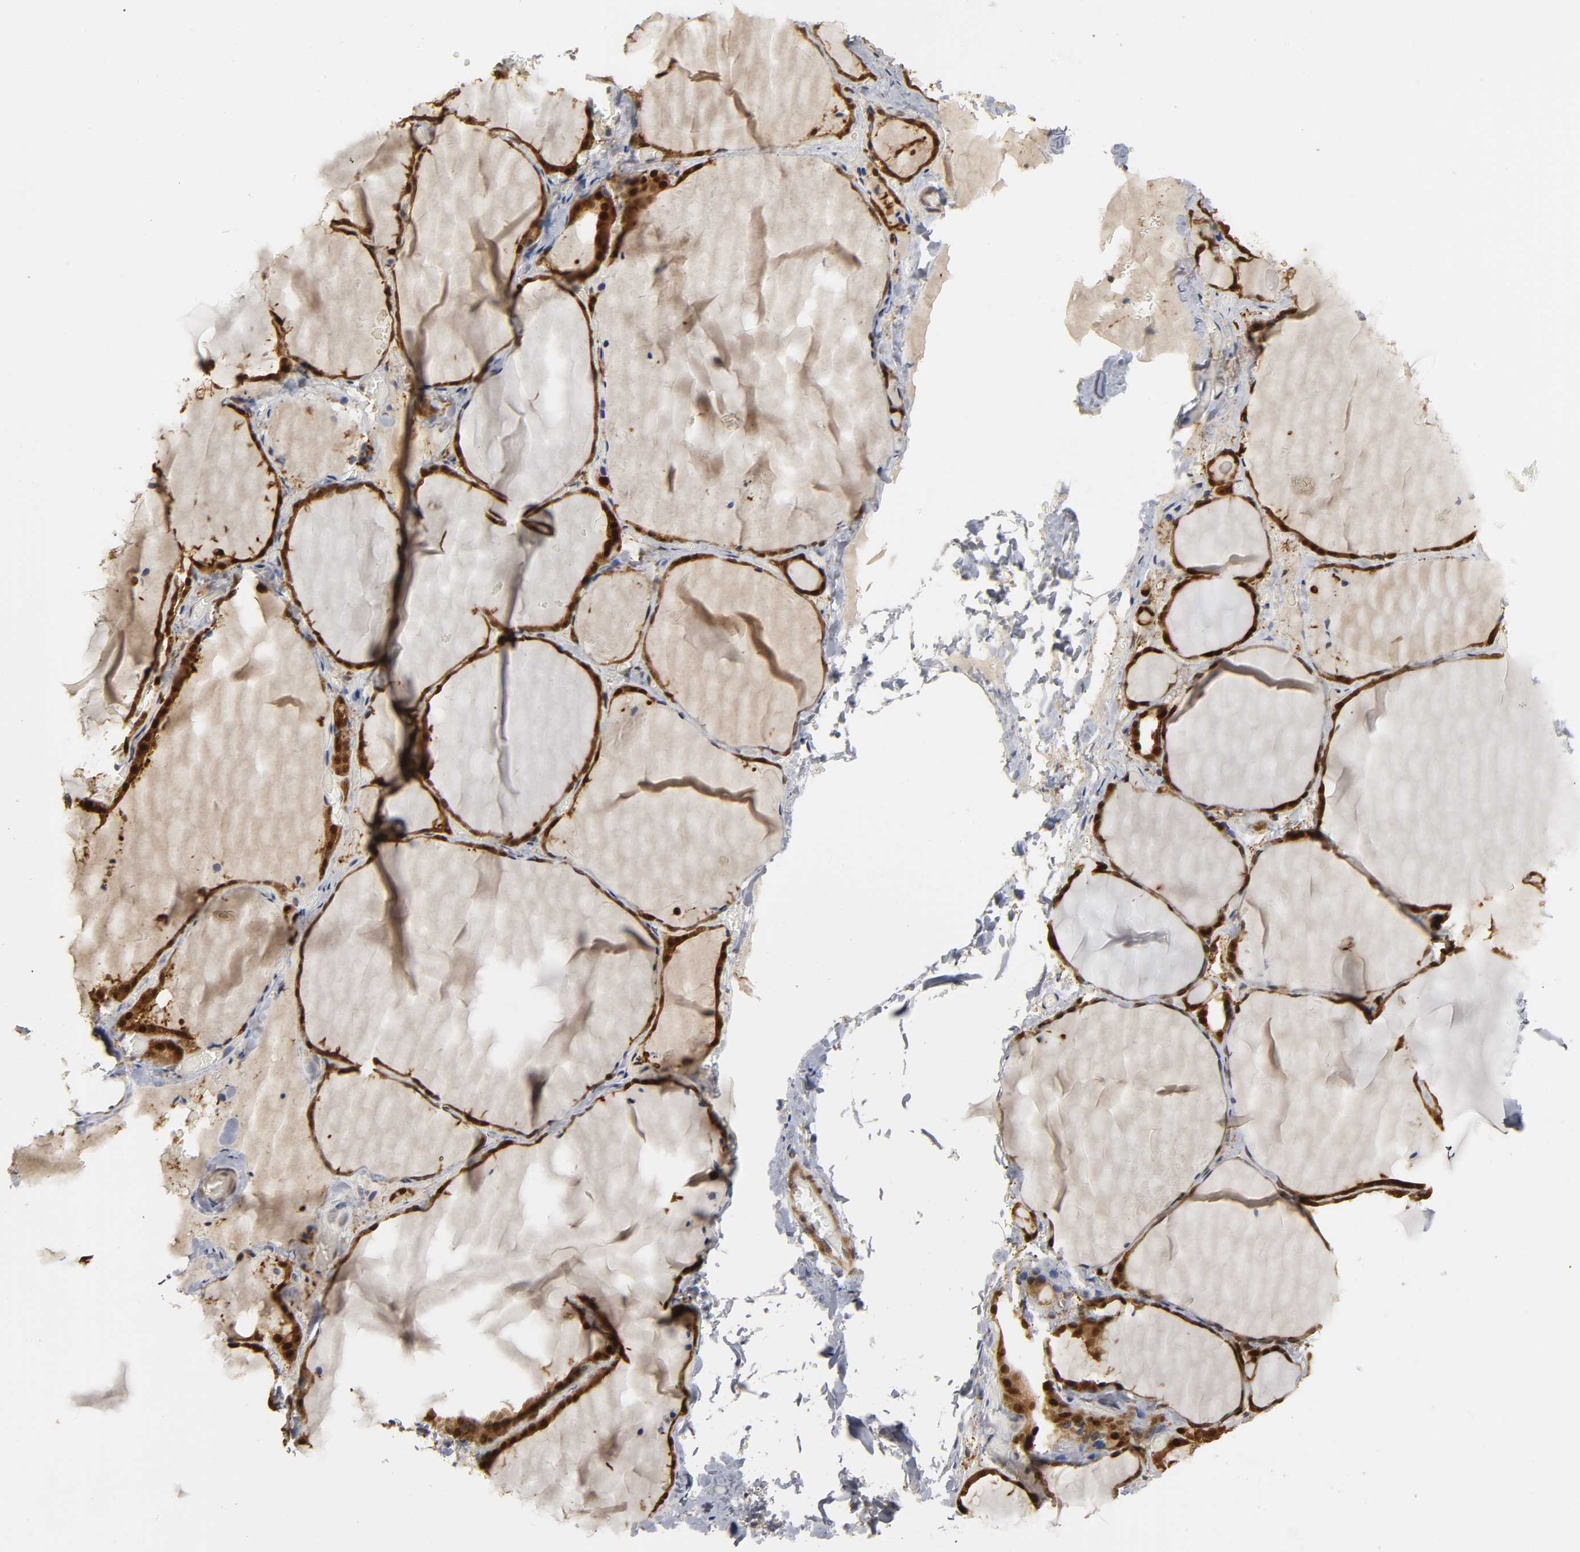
{"staining": {"intensity": "strong", "quantity": ">75%", "location": "cytoplasmic/membranous,nuclear"}, "tissue": "thyroid gland", "cell_type": "Glandular cells", "image_type": "normal", "snomed": [{"axis": "morphology", "description": "Normal tissue, NOS"}, {"axis": "topography", "description": "Thyroid gland"}], "caption": "This micrograph displays immunohistochemistry (IHC) staining of benign human thyroid gland, with high strong cytoplasmic/membranous,nuclear staining in approximately >75% of glandular cells.", "gene": "PARK7", "patient": {"sex": "female", "age": 22}}